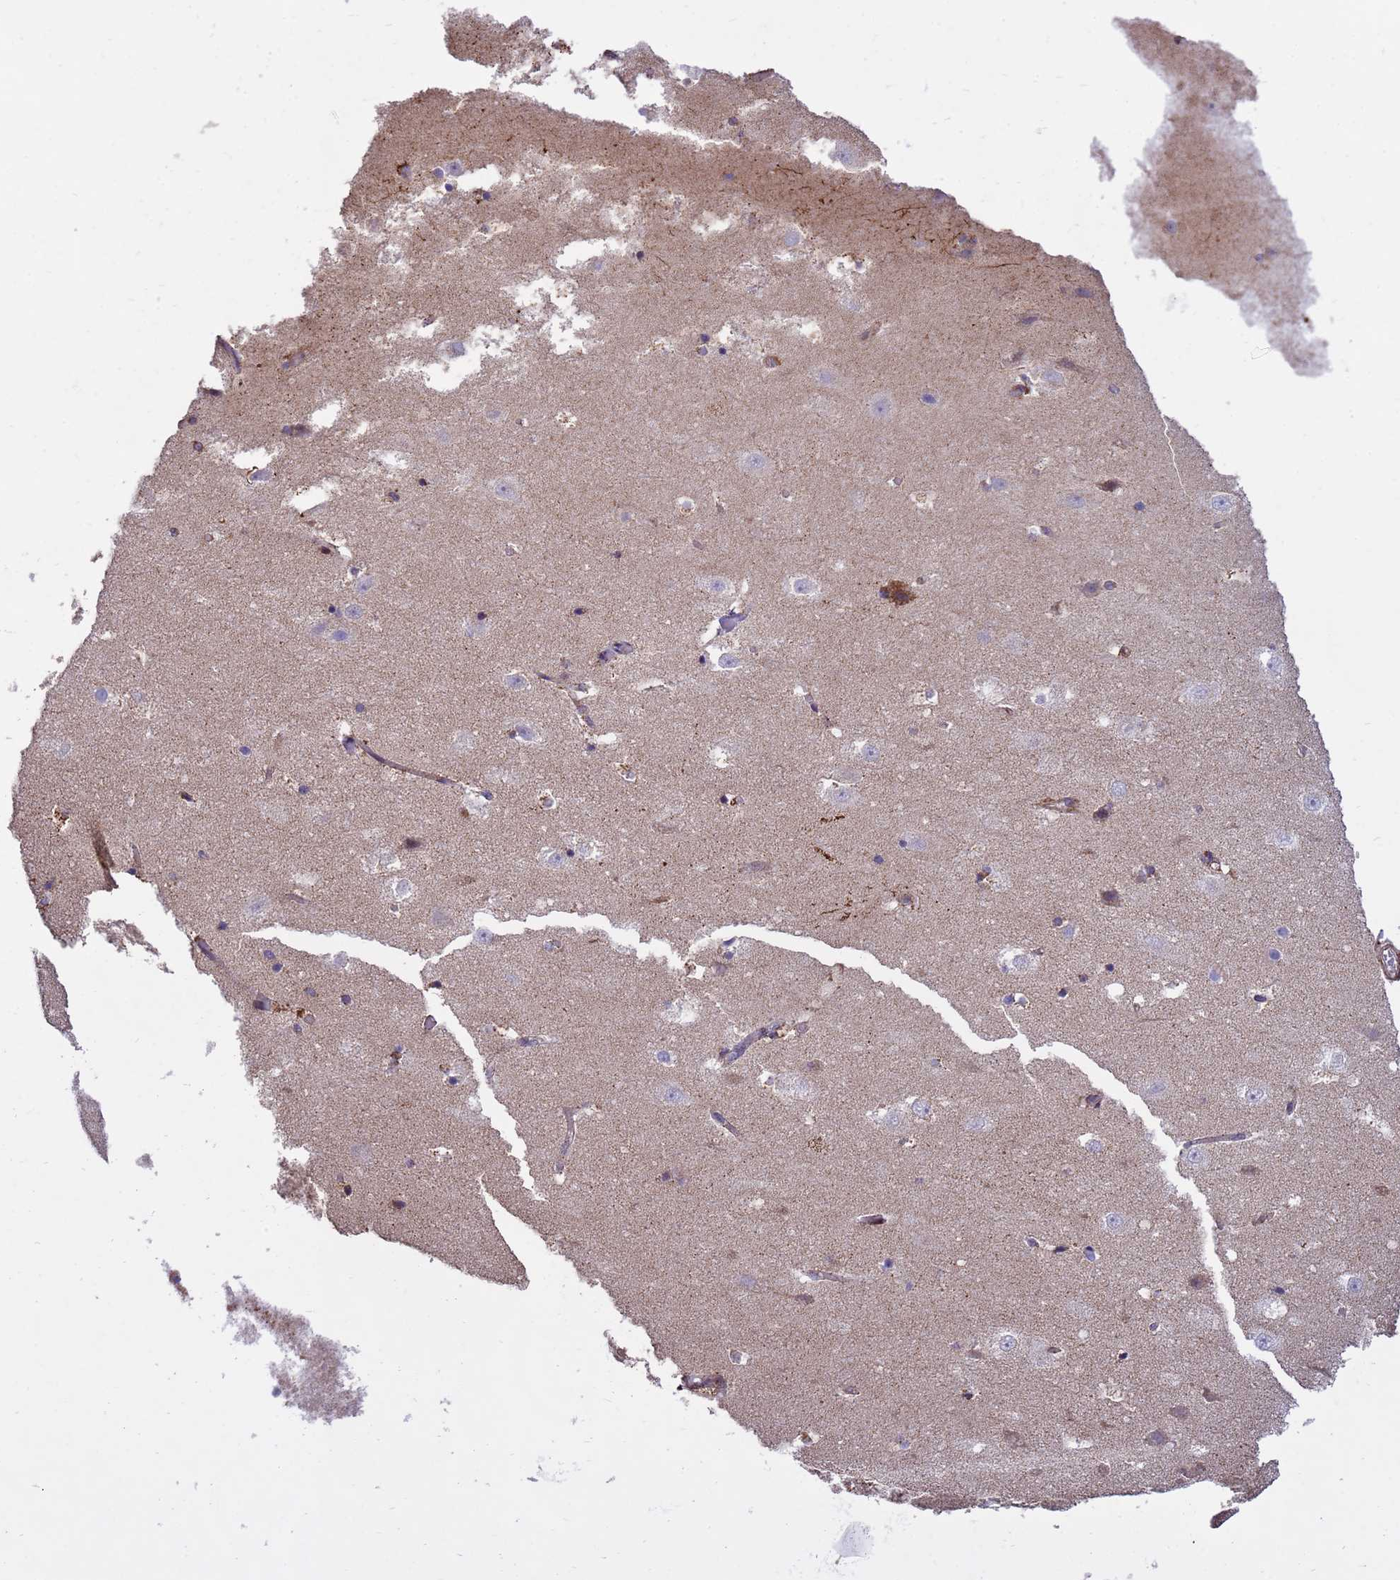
{"staining": {"intensity": "moderate", "quantity": "<25%", "location": "cytoplasmic/membranous"}, "tissue": "hippocampus", "cell_type": "Glial cells", "image_type": "normal", "snomed": [{"axis": "morphology", "description": "Normal tissue, NOS"}, {"axis": "topography", "description": "Hippocampus"}], "caption": "DAB immunohistochemical staining of benign human hippocampus shows moderate cytoplasmic/membranous protein expression in approximately <25% of glial cells. (DAB (3,3'-diaminobenzidine) IHC with brightfield microscopy, high magnification).", "gene": "TUBGCP3", "patient": {"sex": "female", "age": 52}}